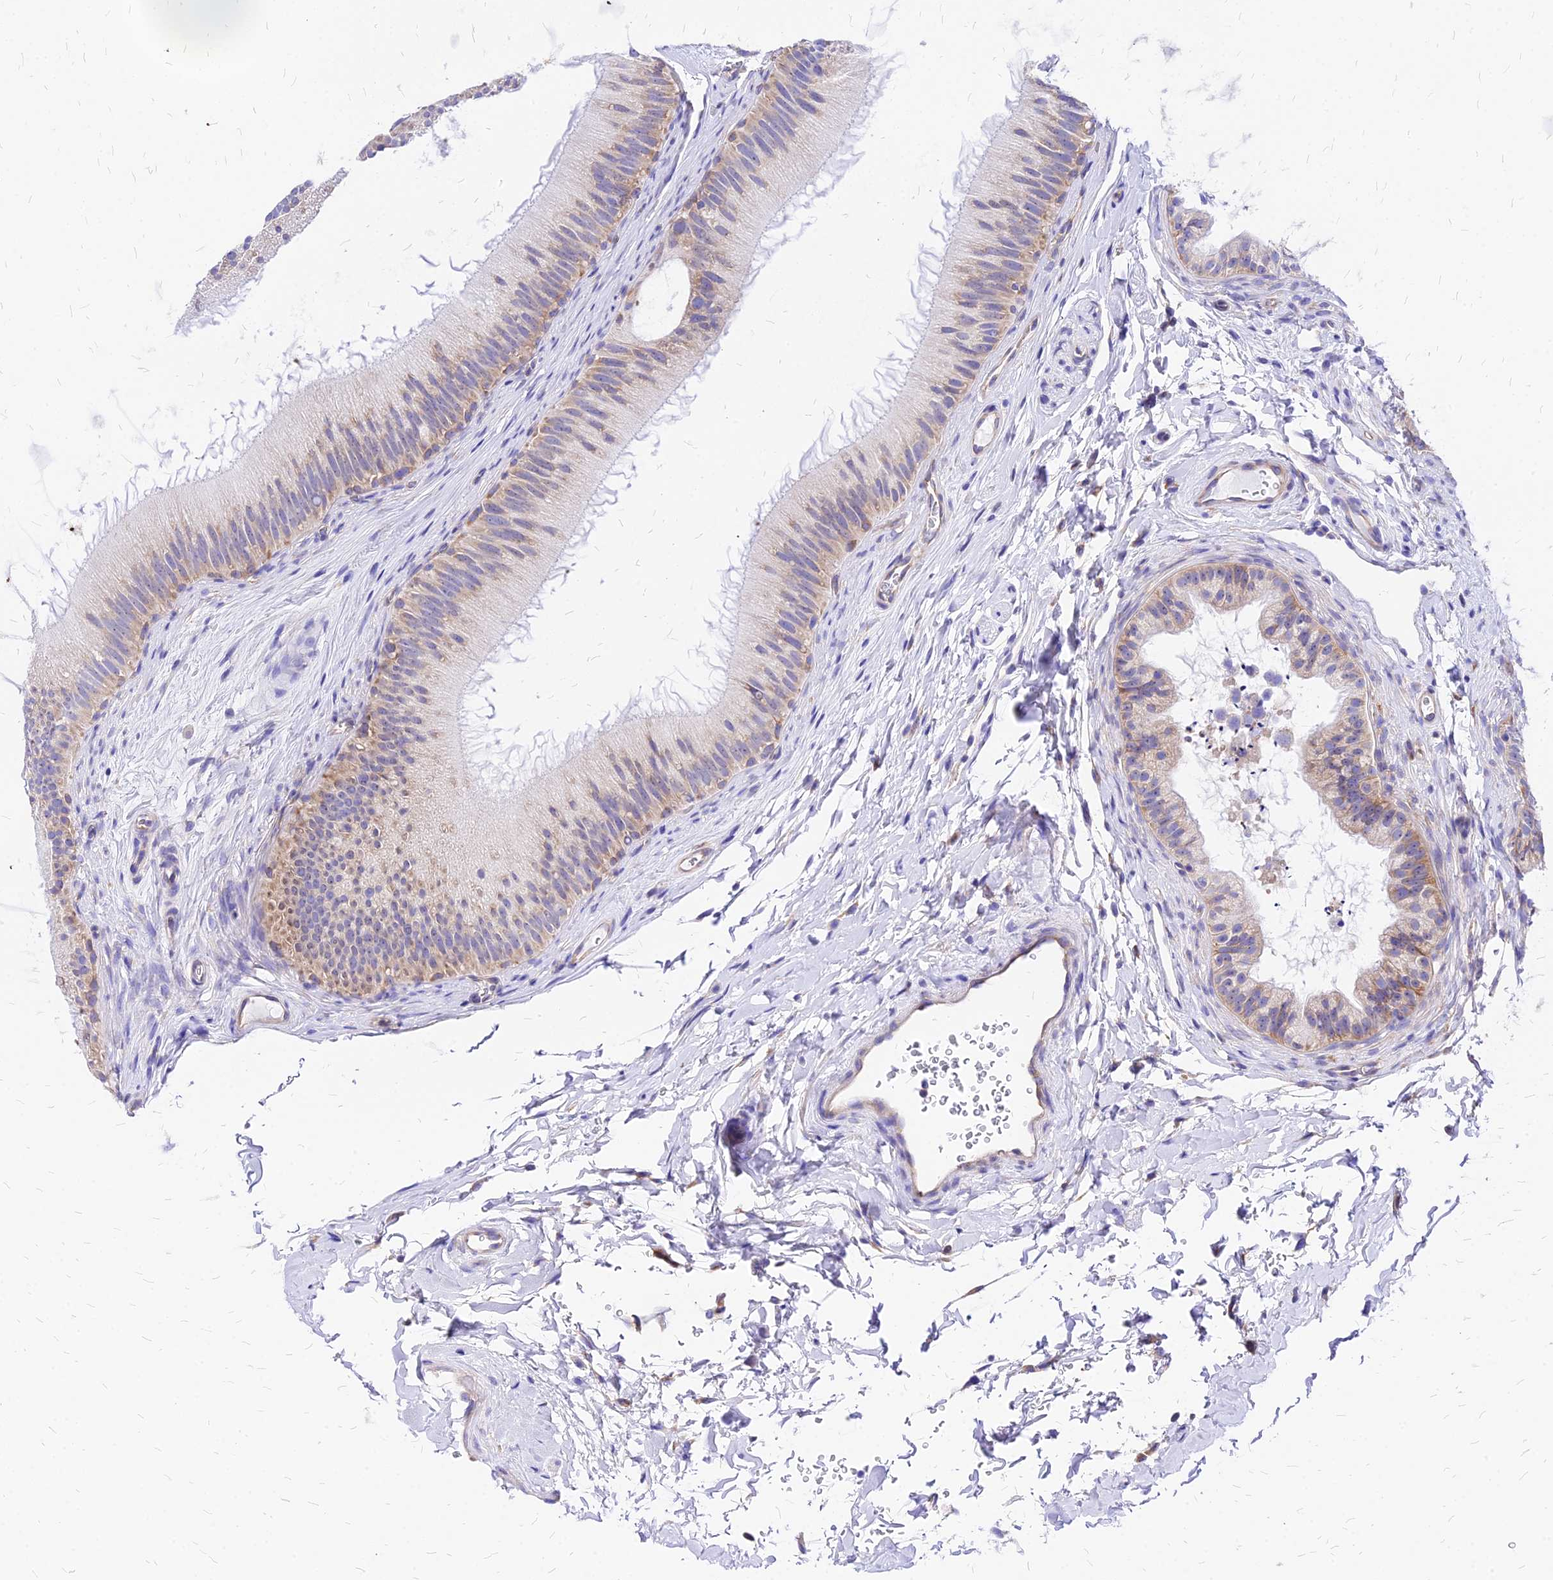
{"staining": {"intensity": "weak", "quantity": "25%-75%", "location": "cytoplasmic/membranous"}, "tissue": "epididymis", "cell_type": "Glandular cells", "image_type": "normal", "snomed": [{"axis": "morphology", "description": "Normal tissue, NOS"}, {"axis": "topography", "description": "Epididymis"}], "caption": "Immunohistochemical staining of normal human epididymis displays weak cytoplasmic/membranous protein staining in about 25%-75% of glandular cells. (IHC, brightfield microscopy, high magnification).", "gene": "RPL19", "patient": {"sex": "male", "age": 45}}